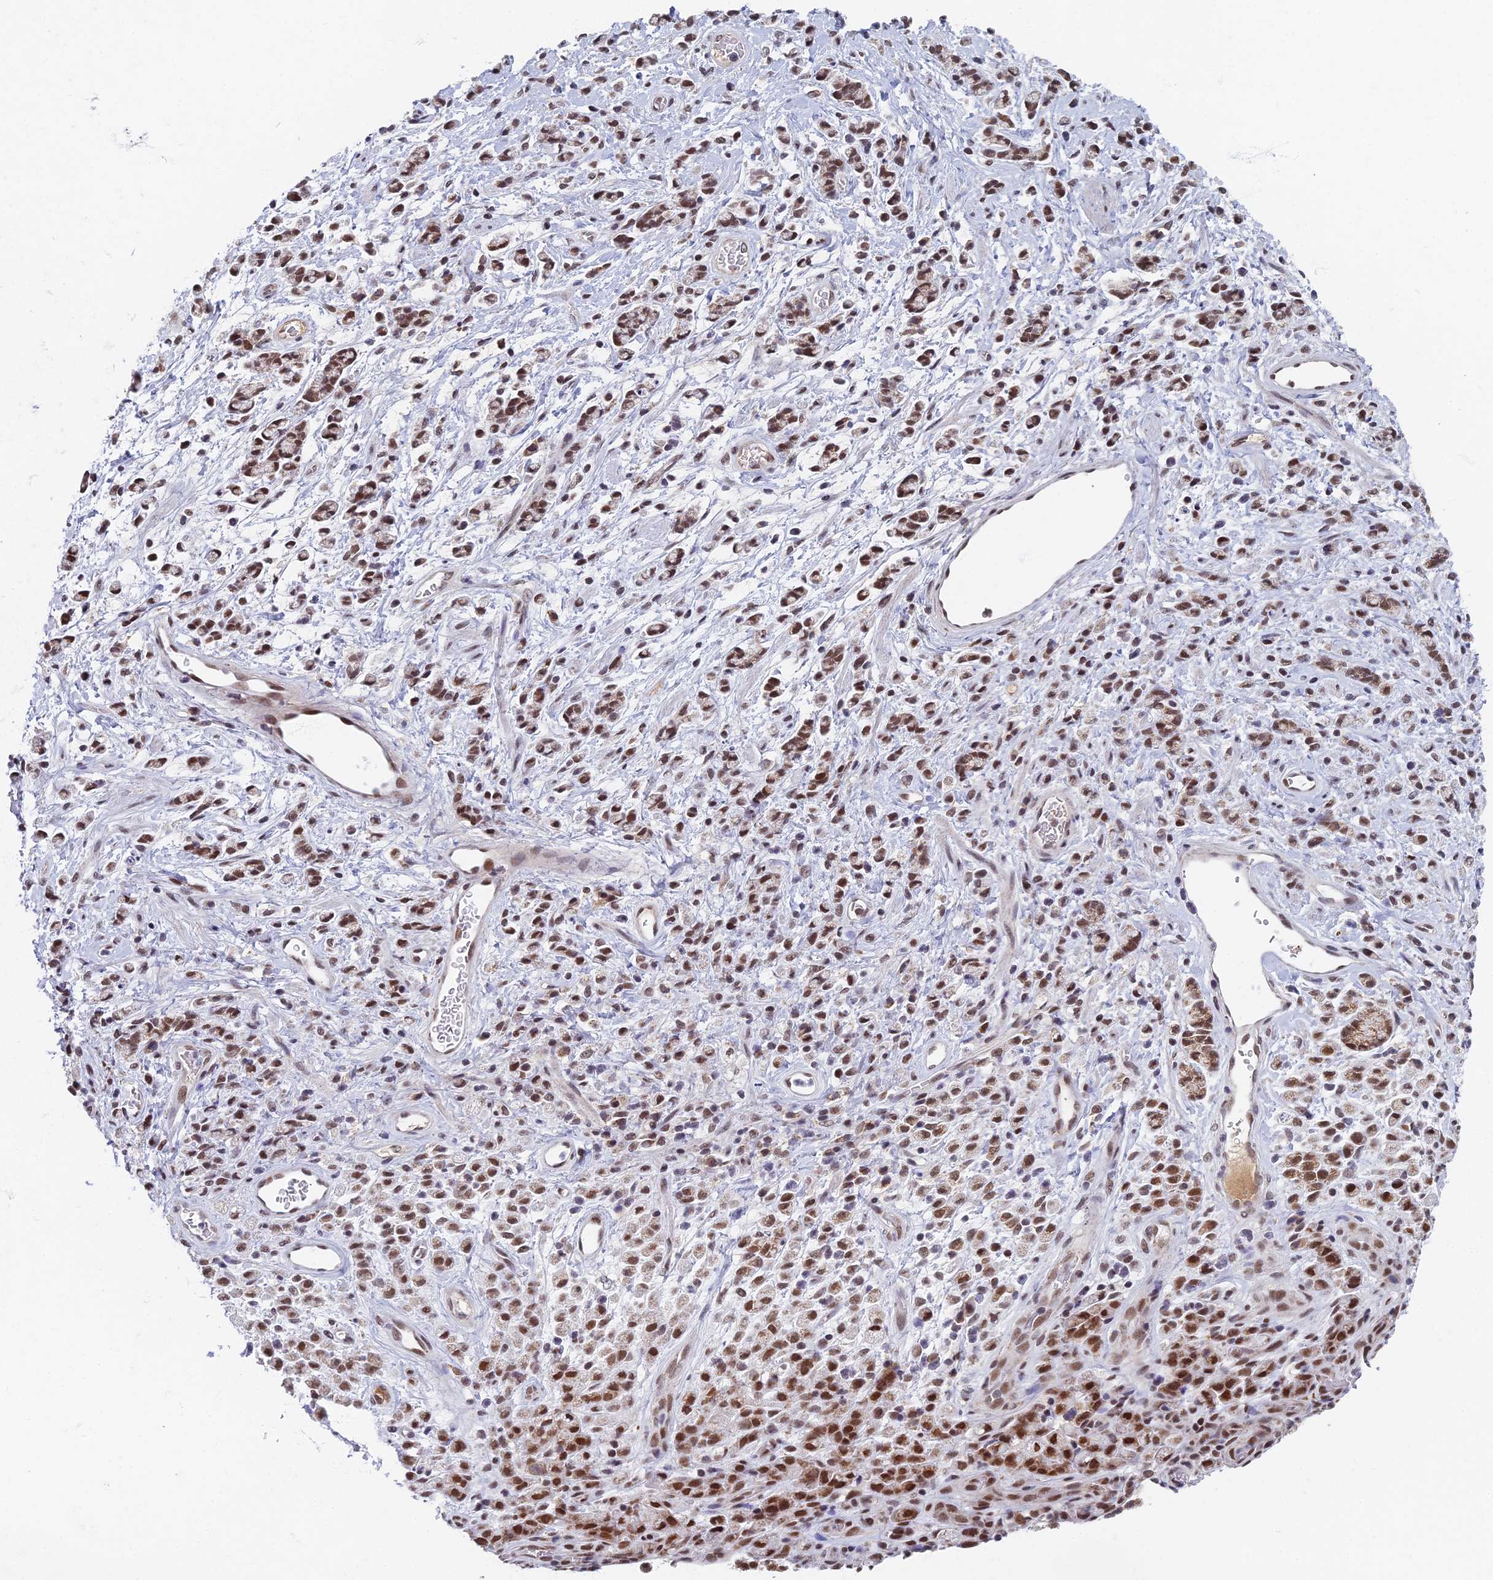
{"staining": {"intensity": "moderate", "quantity": ">75%", "location": "nuclear"}, "tissue": "stomach cancer", "cell_type": "Tumor cells", "image_type": "cancer", "snomed": [{"axis": "morphology", "description": "Adenocarcinoma, NOS"}, {"axis": "topography", "description": "Stomach"}], "caption": "DAB (3,3'-diaminobenzidine) immunohistochemical staining of human adenocarcinoma (stomach) exhibits moderate nuclear protein positivity in about >75% of tumor cells. (Stains: DAB (3,3'-diaminobenzidine) in brown, nuclei in blue, Microscopy: brightfield microscopy at high magnification).", "gene": "TAF13", "patient": {"sex": "female", "age": 60}}